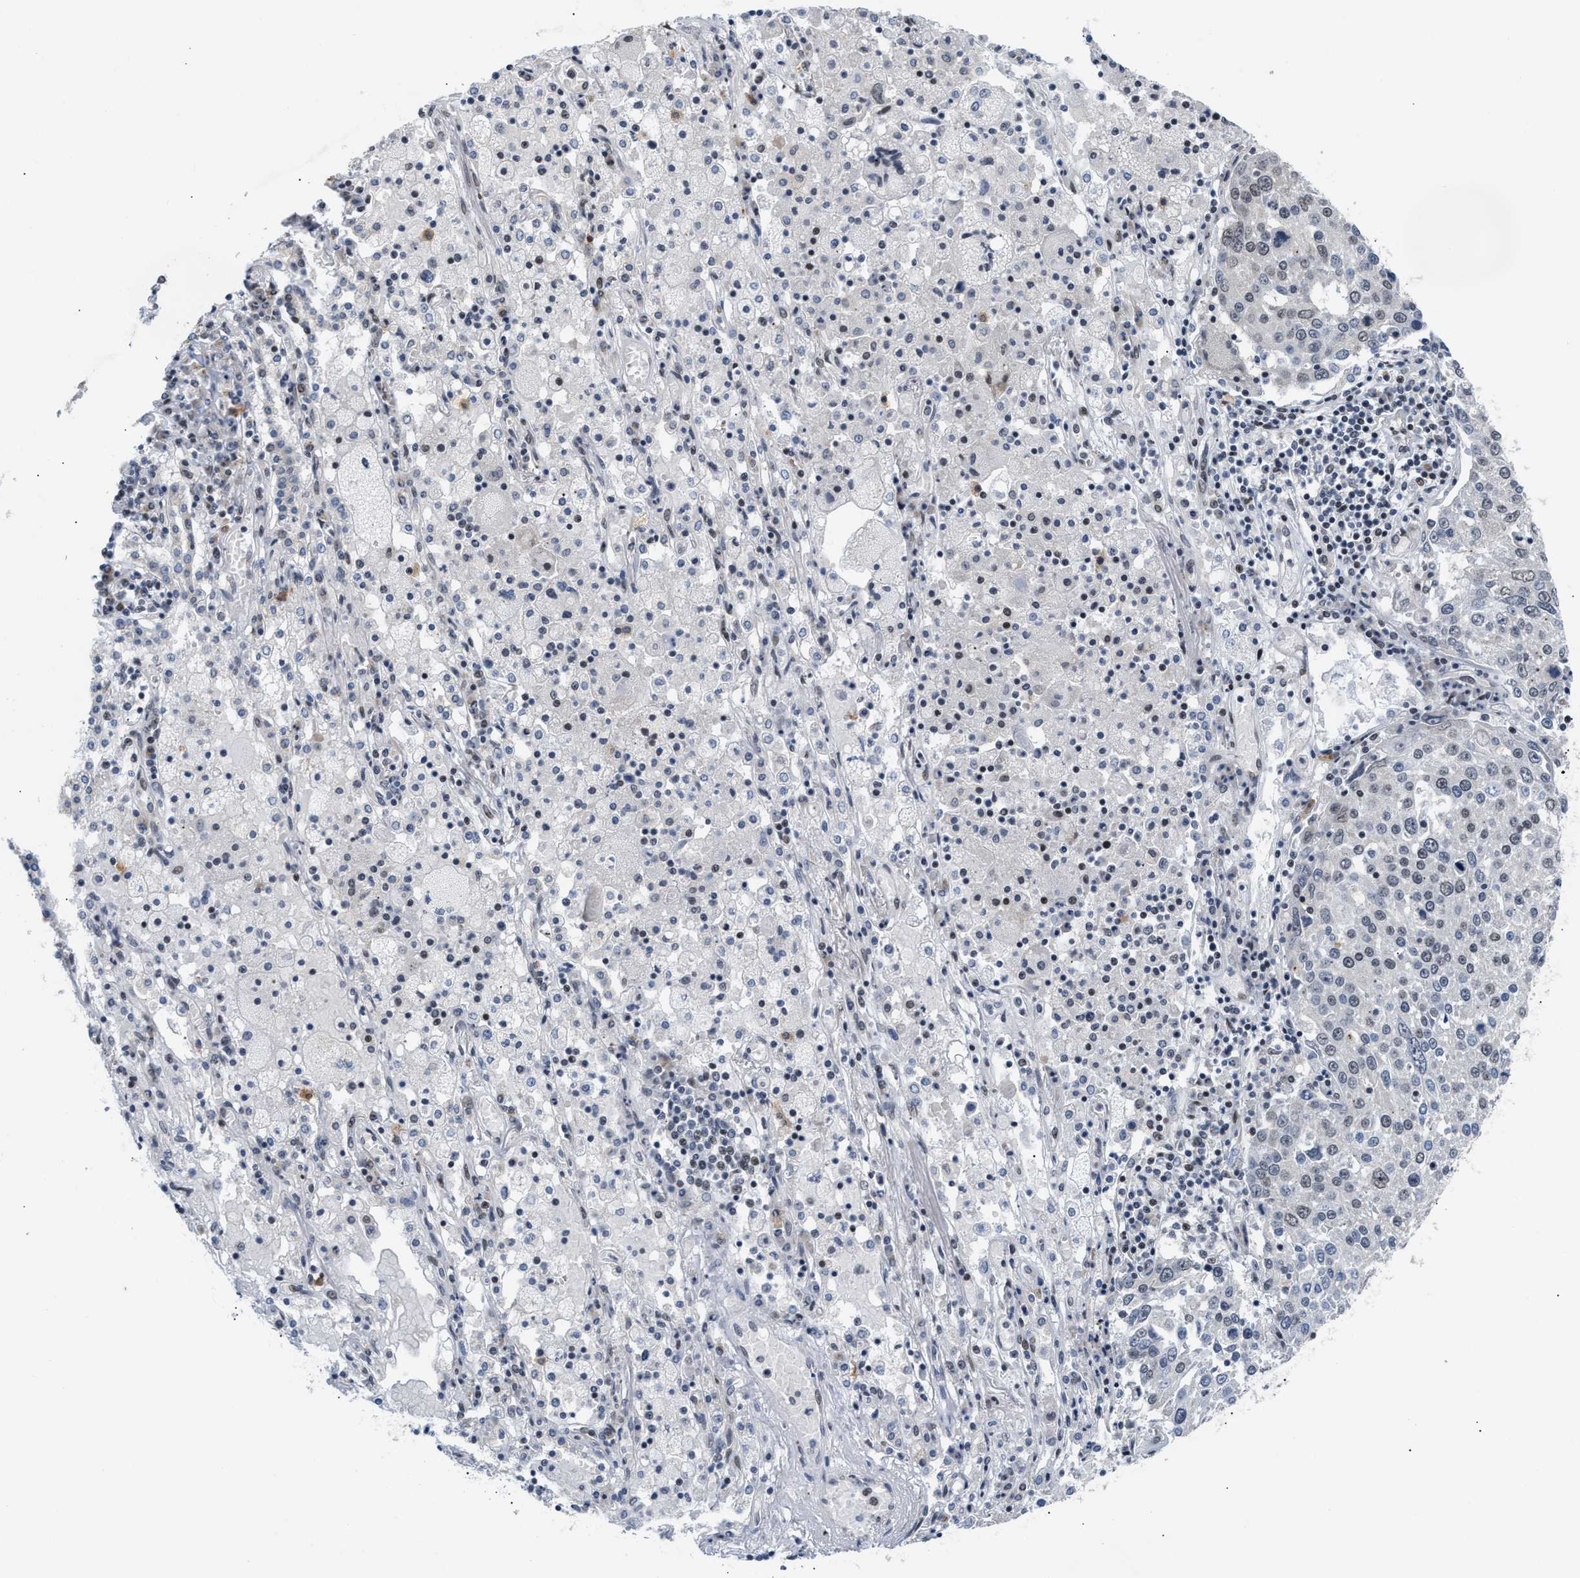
{"staining": {"intensity": "weak", "quantity": "<25%", "location": "nuclear"}, "tissue": "lung cancer", "cell_type": "Tumor cells", "image_type": "cancer", "snomed": [{"axis": "morphology", "description": "Squamous cell carcinoma, NOS"}, {"axis": "topography", "description": "Lung"}], "caption": "DAB (3,3'-diaminobenzidine) immunohistochemical staining of lung cancer exhibits no significant expression in tumor cells. (Brightfield microscopy of DAB (3,3'-diaminobenzidine) immunohistochemistry (IHC) at high magnification).", "gene": "TXNRD3", "patient": {"sex": "male", "age": 65}}